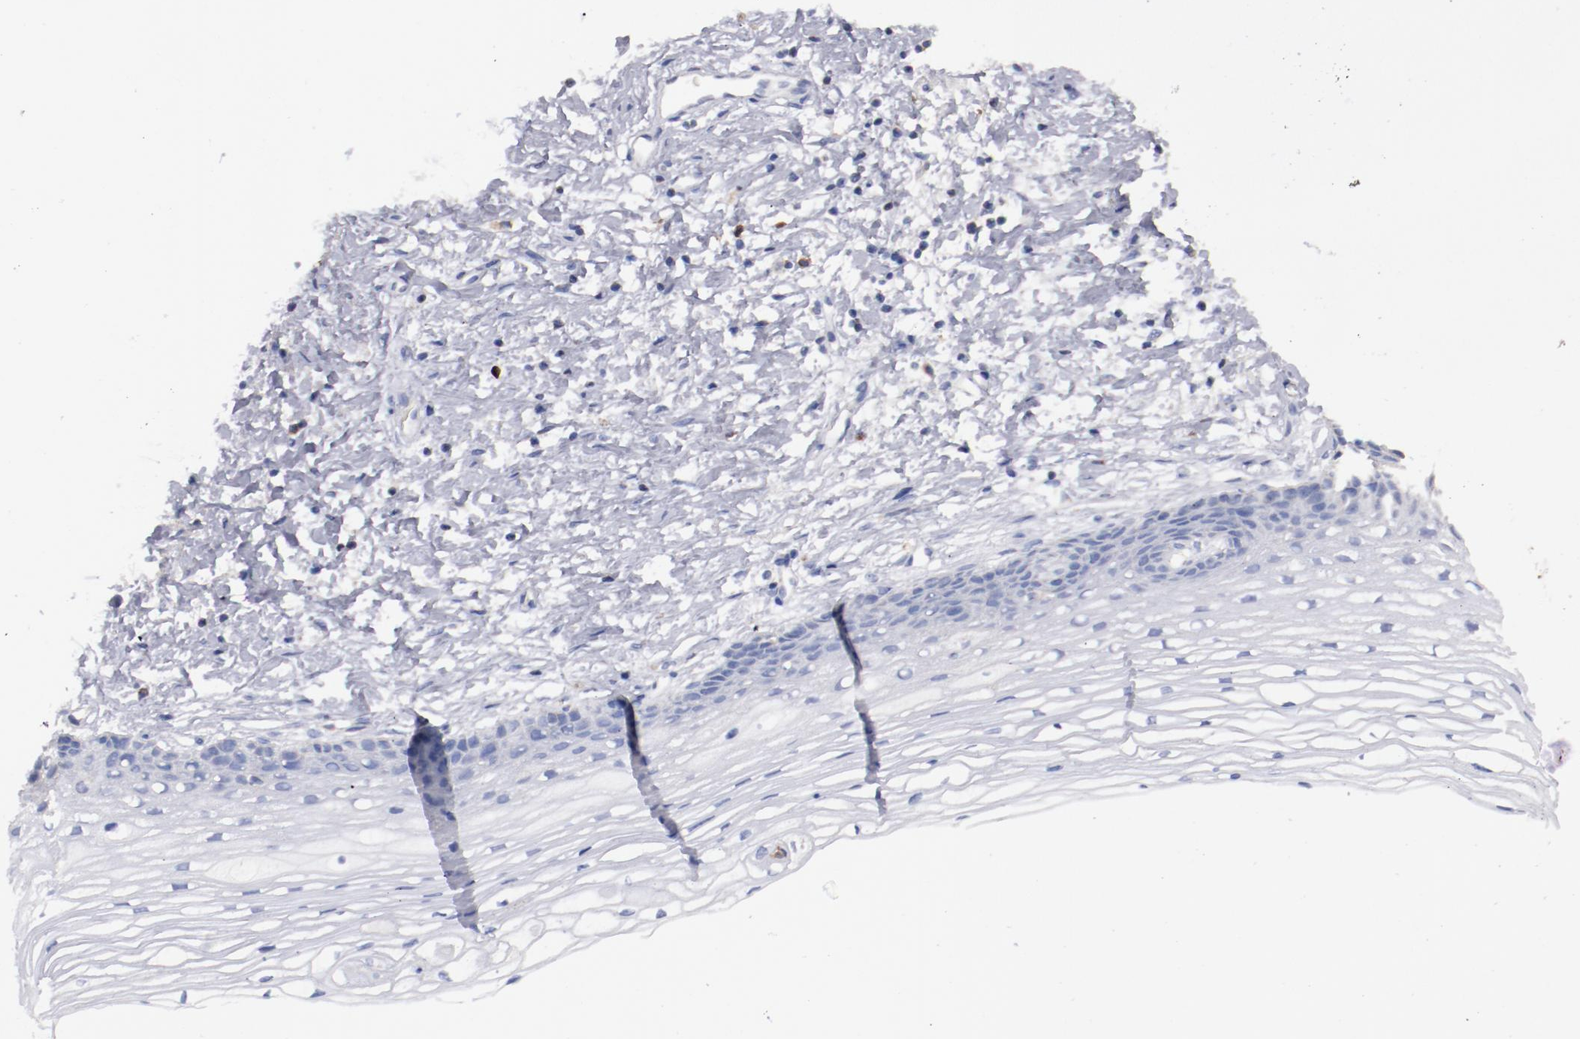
{"staining": {"intensity": "weak", "quantity": "25%-75%", "location": "cytoplasmic/membranous"}, "tissue": "cervix", "cell_type": "Glandular cells", "image_type": "normal", "snomed": [{"axis": "morphology", "description": "Normal tissue, NOS"}, {"axis": "topography", "description": "Cervix"}], "caption": "High-power microscopy captured an immunohistochemistry (IHC) image of unremarkable cervix, revealing weak cytoplasmic/membranous expression in approximately 25%-75% of glandular cells. Nuclei are stained in blue.", "gene": "FGR", "patient": {"sex": "female", "age": 77}}